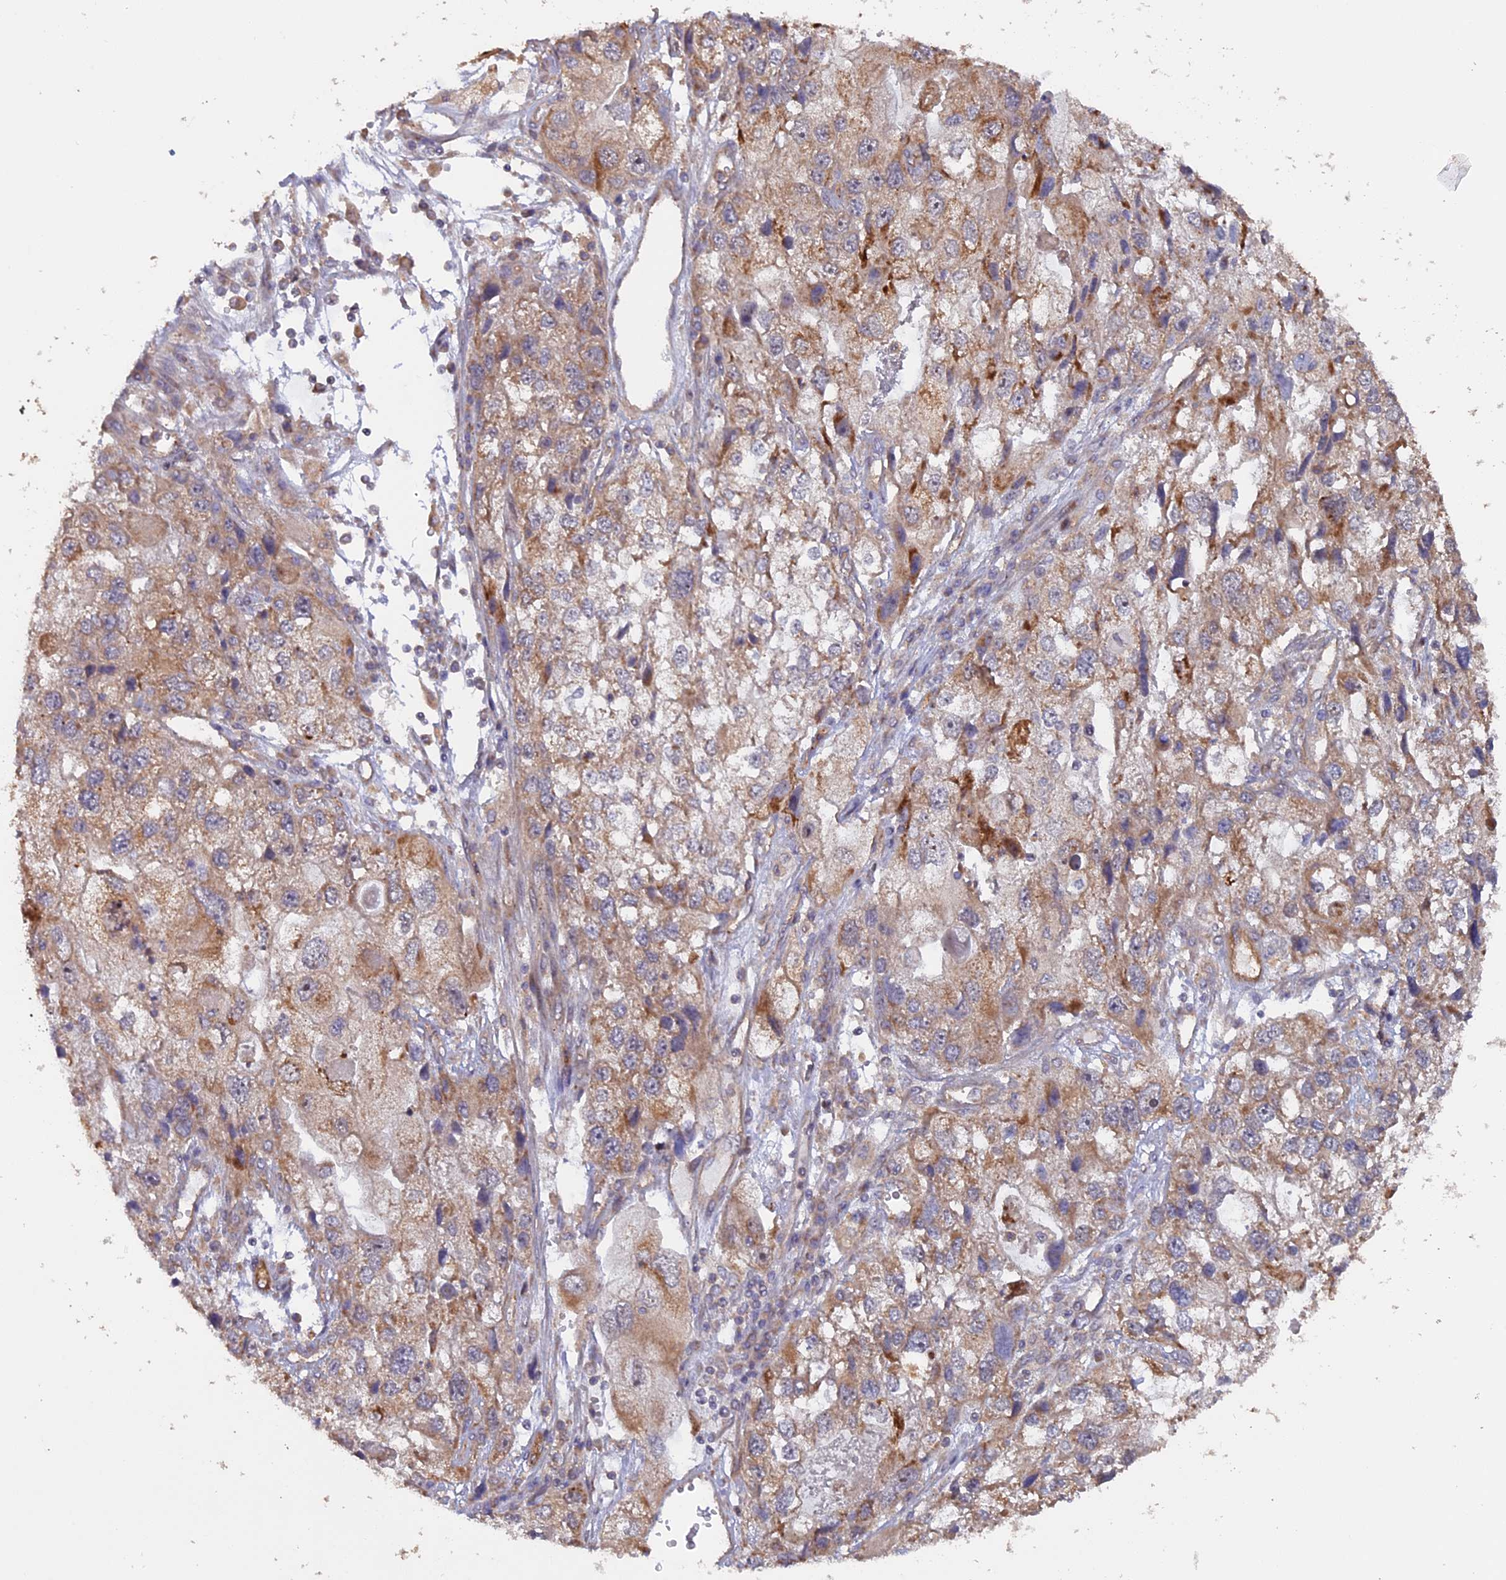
{"staining": {"intensity": "moderate", "quantity": ">75%", "location": "cytoplasmic/membranous"}, "tissue": "endometrial cancer", "cell_type": "Tumor cells", "image_type": "cancer", "snomed": [{"axis": "morphology", "description": "Adenocarcinoma, NOS"}, {"axis": "topography", "description": "Endometrium"}], "caption": "DAB immunohistochemical staining of human adenocarcinoma (endometrial) shows moderate cytoplasmic/membranous protein staining in about >75% of tumor cells. (DAB (3,3'-diaminobenzidine) IHC with brightfield microscopy, high magnification).", "gene": "FERMT1", "patient": {"sex": "female", "age": 49}}